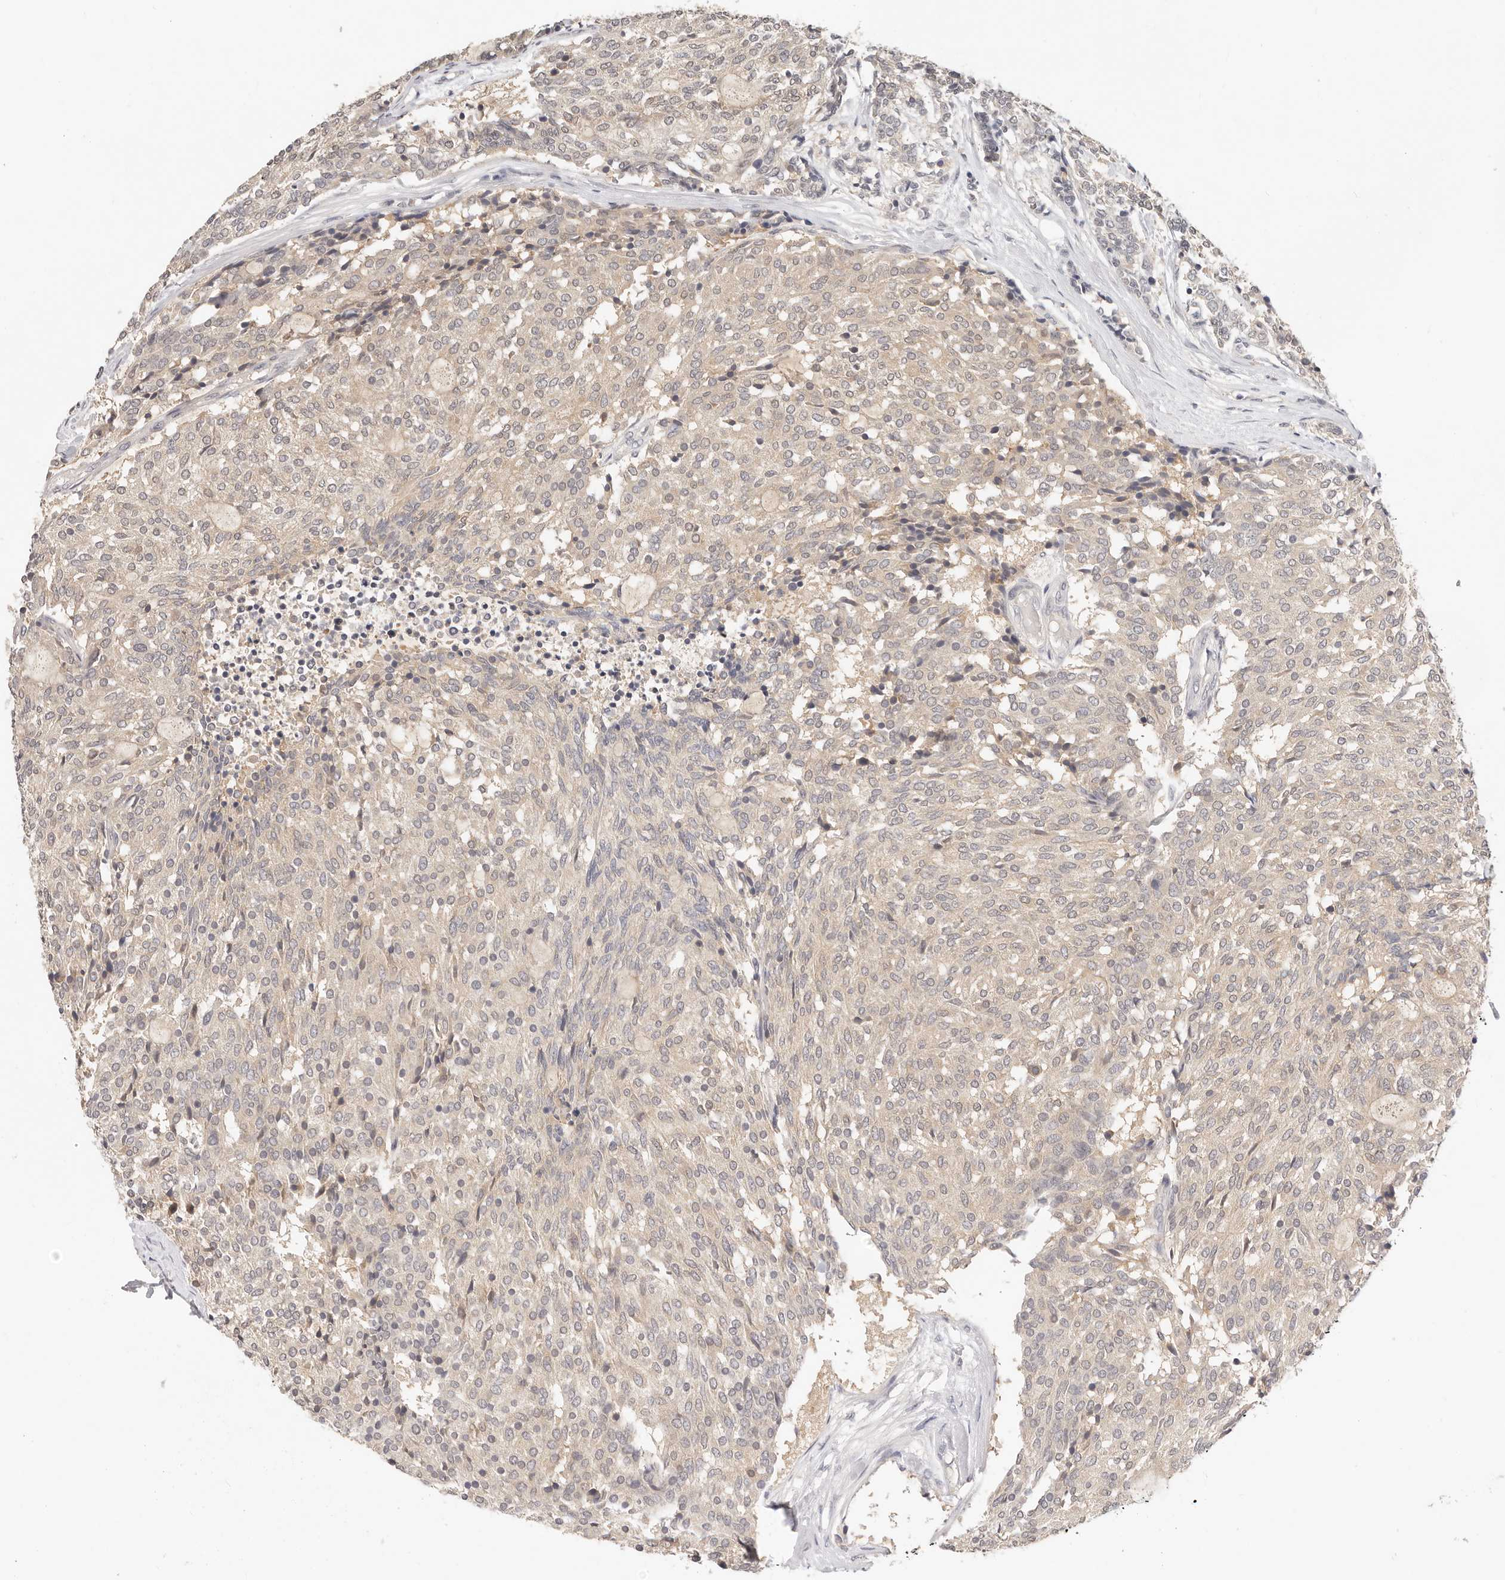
{"staining": {"intensity": "weak", "quantity": "25%-75%", "location": "cytoplasmic/membranous"}, "tissue": "carcinoid", "cell_type": "Tumor cells", "image_type": "cancer", "snomed": [{"axis": "morphology", "description": "Carcinoid, malignant, NOS"}, {"axis": "topography", "description": "Pancreas"}], "caption": "Weak cytoplasmic/membranous staining for a protein is present in about 25%-75% of tumor cells of carcinoid using immunohistochemistry (IHC).", "gene": "GGPS1", "patient": {"sex": "female", "age": 54}}